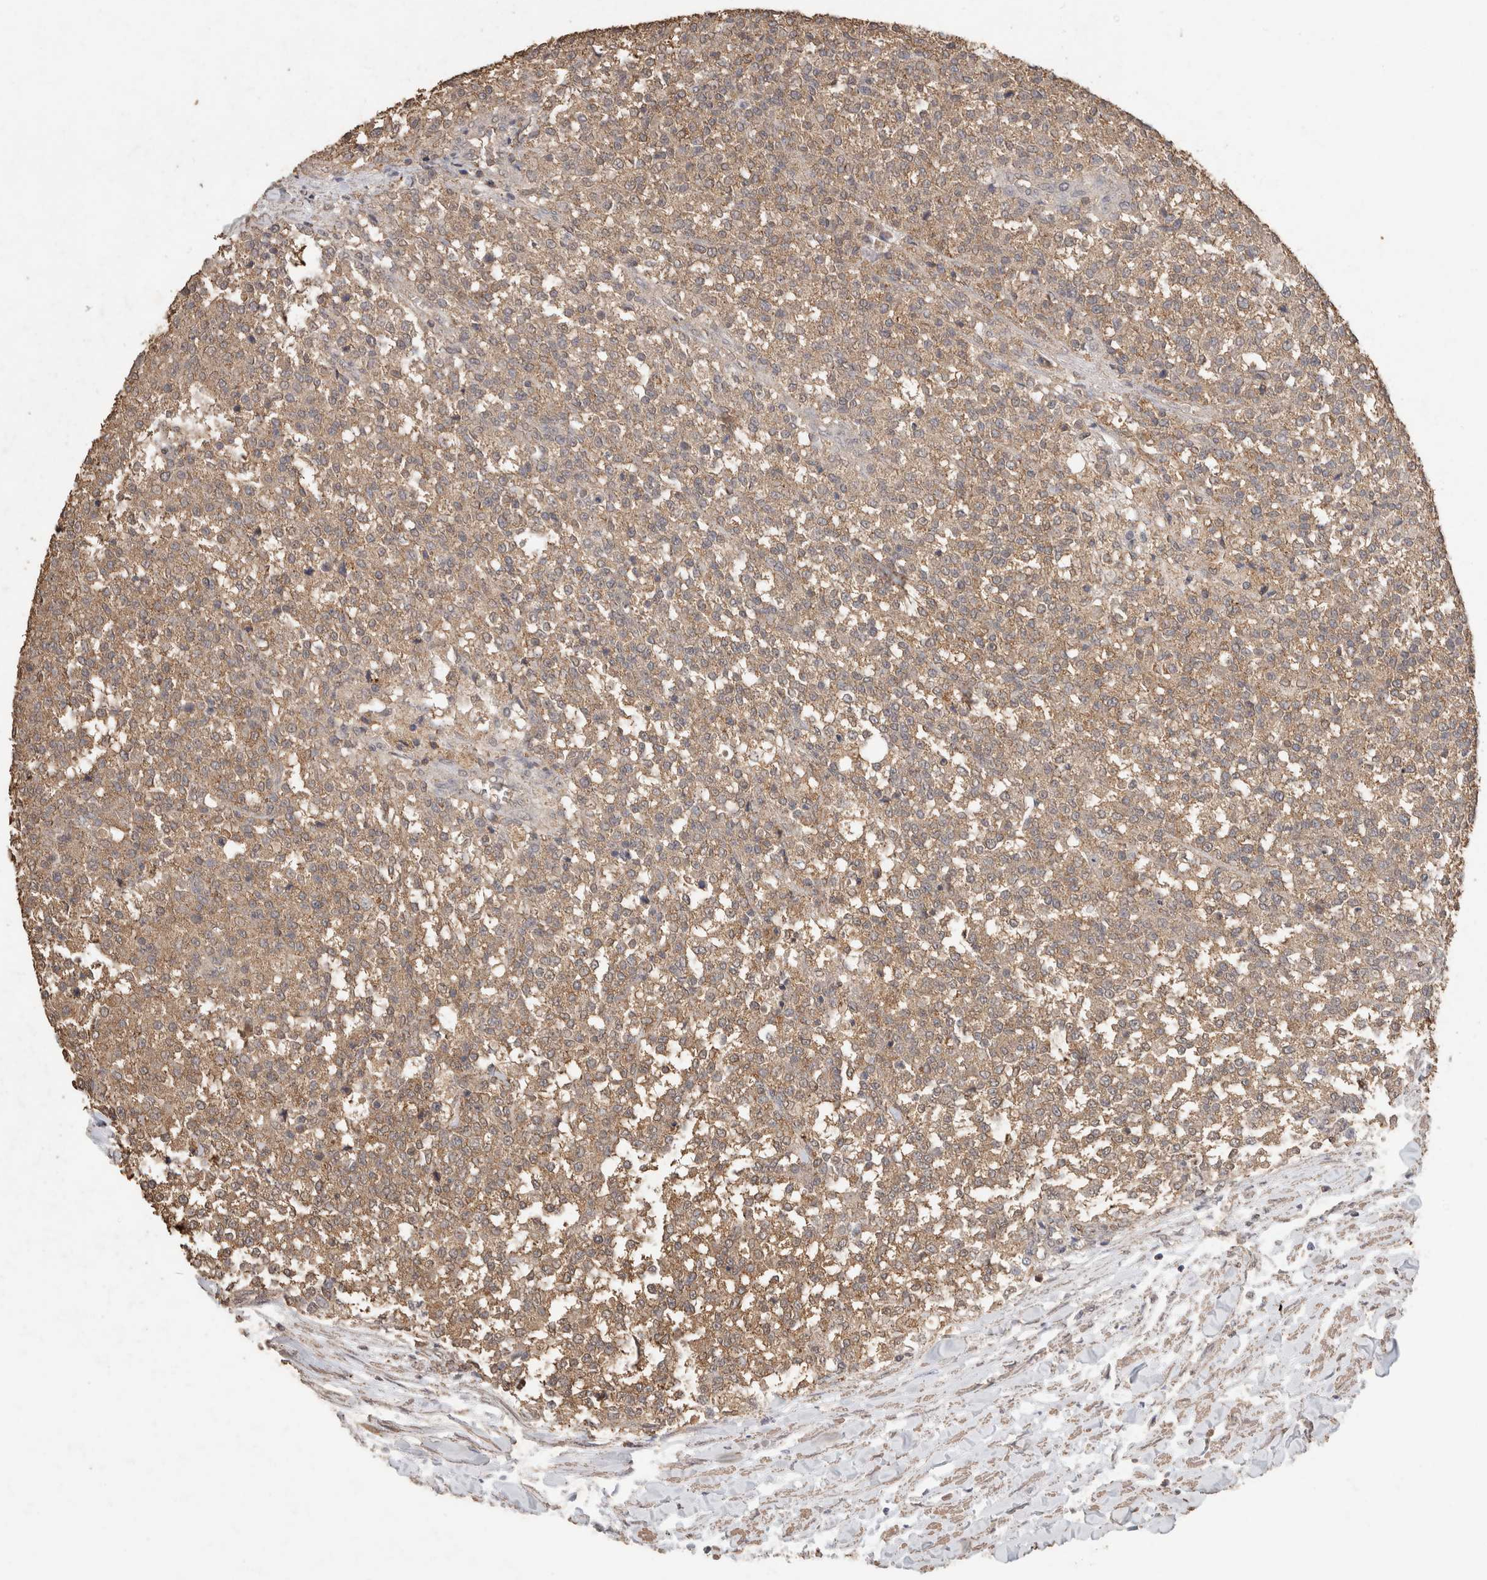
{"staining": {"intensity": "weak", "quantity": ">75%", "location": "cytoplasmic/membranous"}, "tissue": "testis cancer", "cell_type": "Tumor cells", "image_type": "cancer", "snomed": [{"axis": "morphology", "description": "Seminoma, NOS"}, {"axis": "topography", "description": "Testis"}], "caption": "Tumor cells demonstrate low levels of weak cytoplasmic/membranous staining in approximately >75% of cells in seminoma (testis). (DAB (3,3'-diaminobenzidine) IHC with brightfield microscopy, high magnification).", "gene": "CX3CL1", "patient": {"sex": "male", "age": 59}}